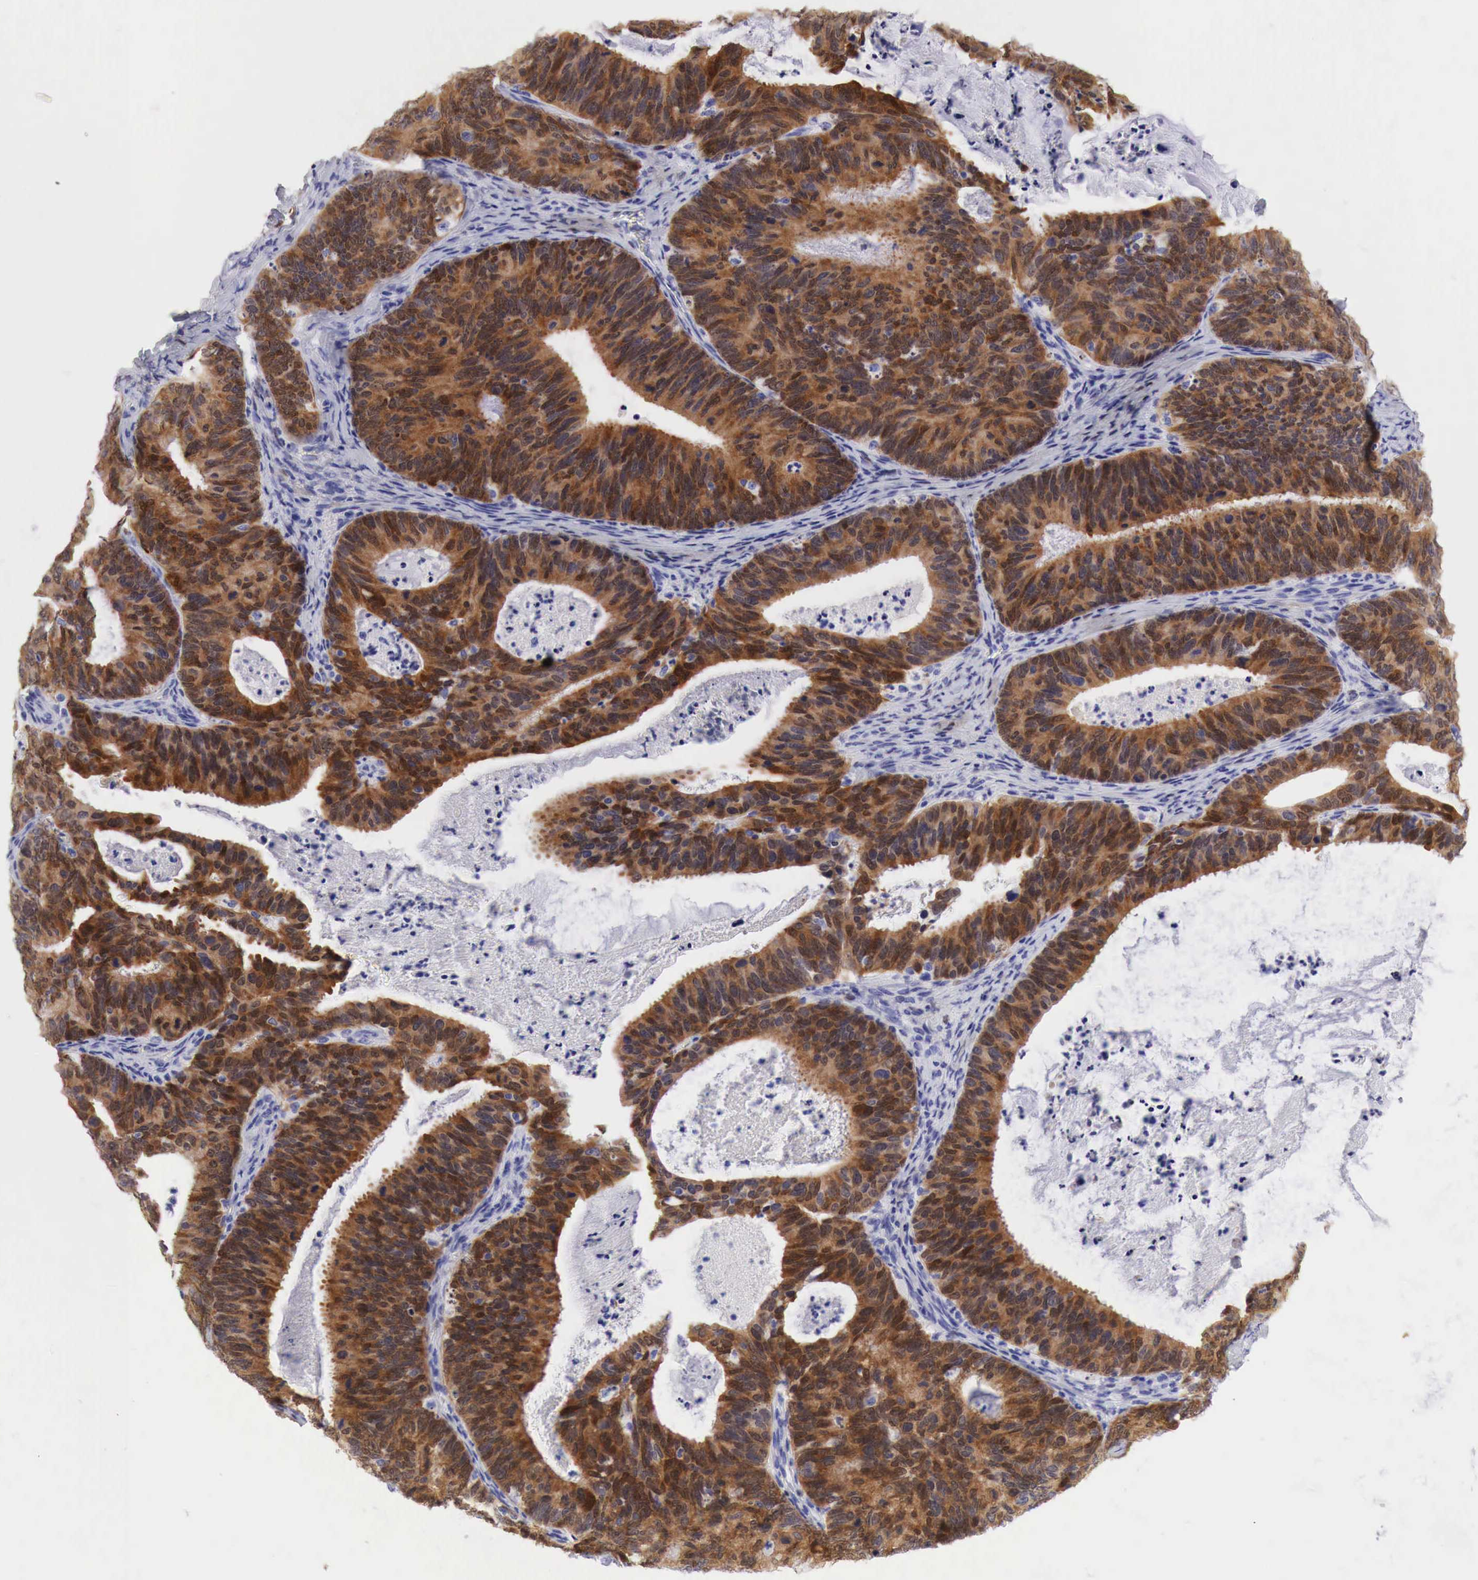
{"staining": {"intensity": "strong", "quantity": ">75%", "location": "cytoplasmic/membranous"}, "tissue": "ovarian cancer", "cell_type": "Tumor cells", "image_type": "cancer", "snomed": [{"axis": "morphology", "description": "Carcinoma, endometroid"}, {"axis": "topography", "description": "Ovary"}], "caption": "Ovarian cancer stained for a protein (brown) reveals strong cytoplasmic/membranous positive positivity in about >75% of tumor cells.", "gene": "CDKN2A", "patient": {"sex": "female", "age": 52}}